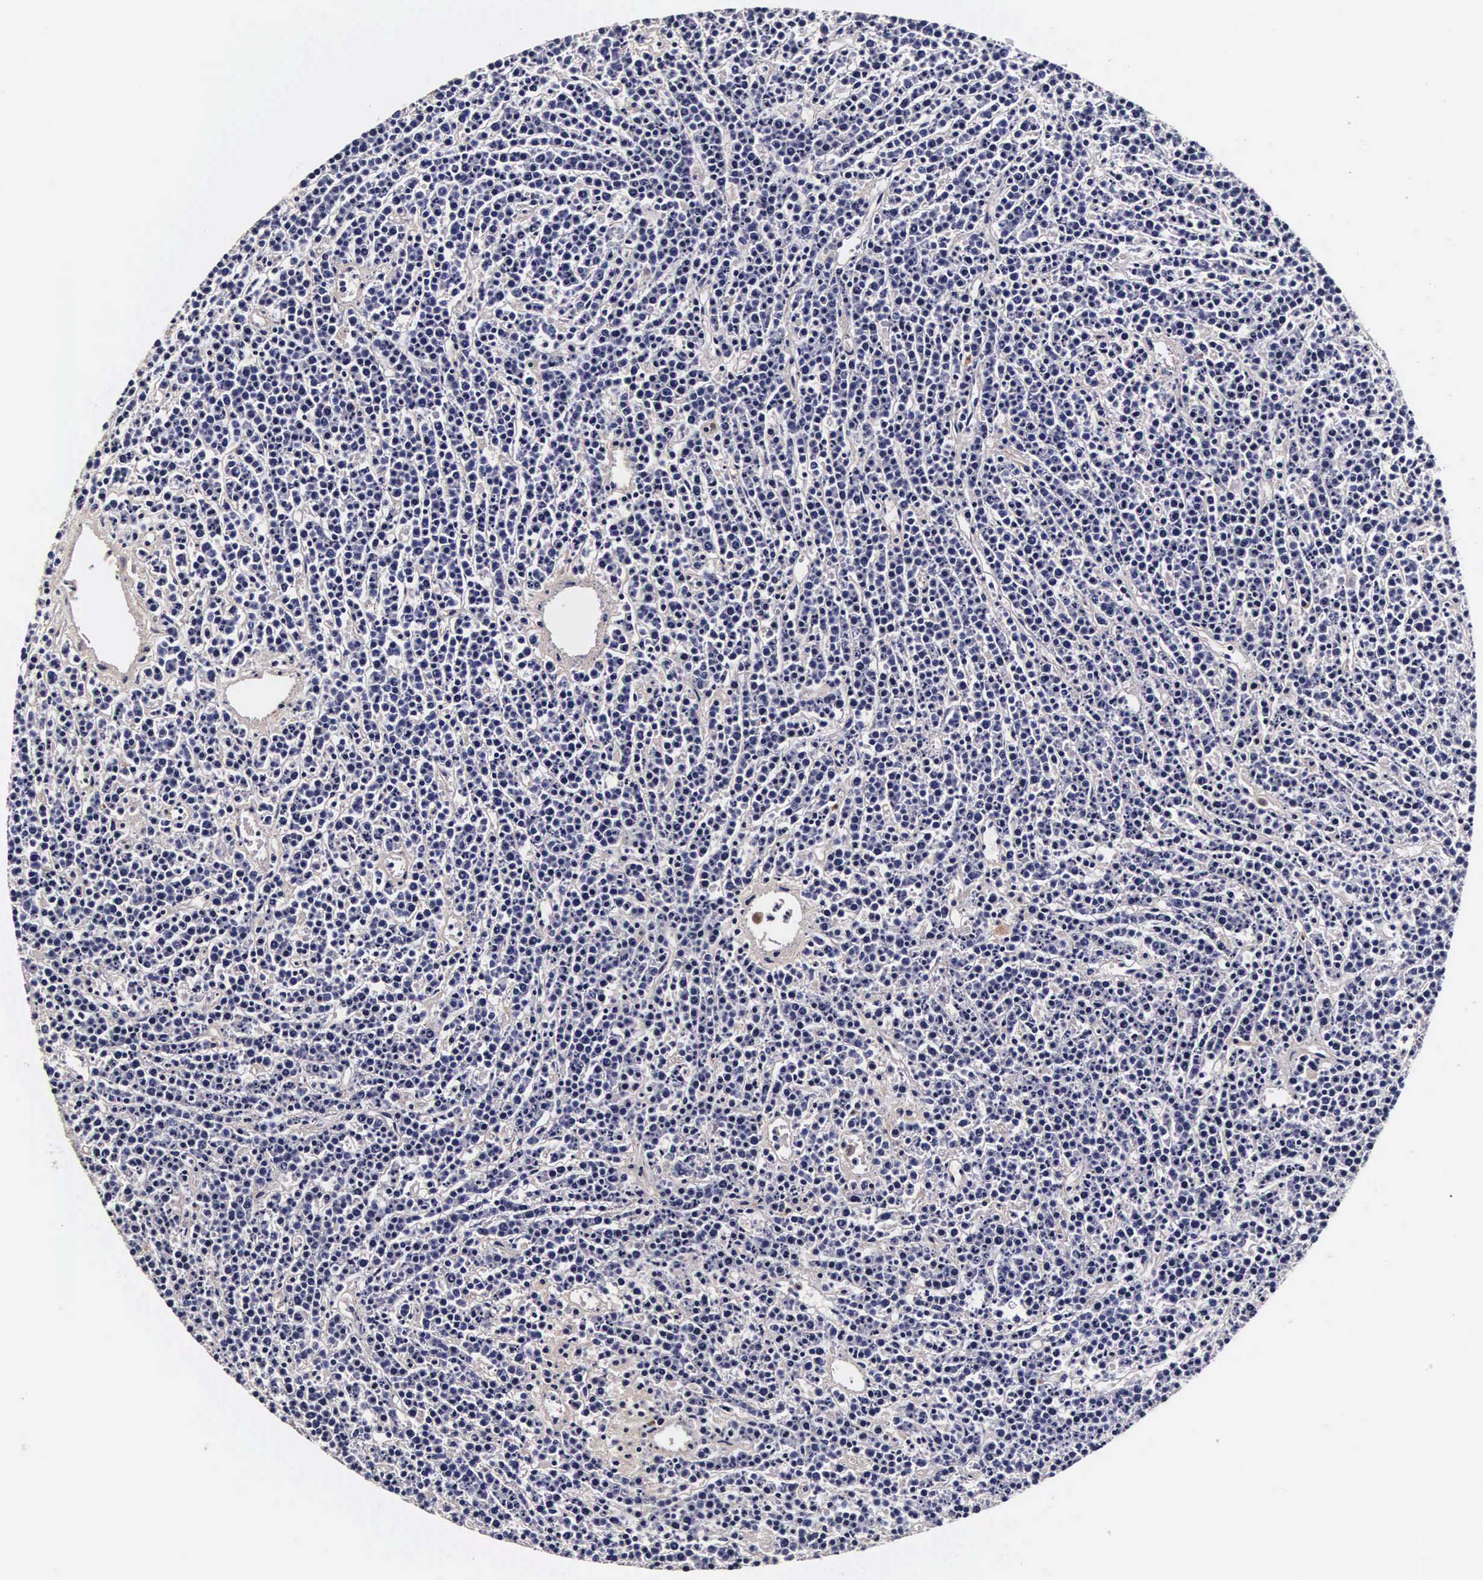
{"staining": {"intensity": "negative", "quantity": "none", "location": "none"}, "tissue": "lymphoma", "cell_type": "Tumor cells", "image_type": "cancer", "snomed": [{"axis": "morphology", "description": "Malignant lymphoma, non-Hodgkin's type, High grade"}, {"axis": "topography", "description": "Ovary"}], "caption": "Lymphoma stained for a protein using immunohistochemistry (IHC) reveals no positivity tumor cells.", "gene": "CTSB", "patient": {"sex": "female", "age": 56}}